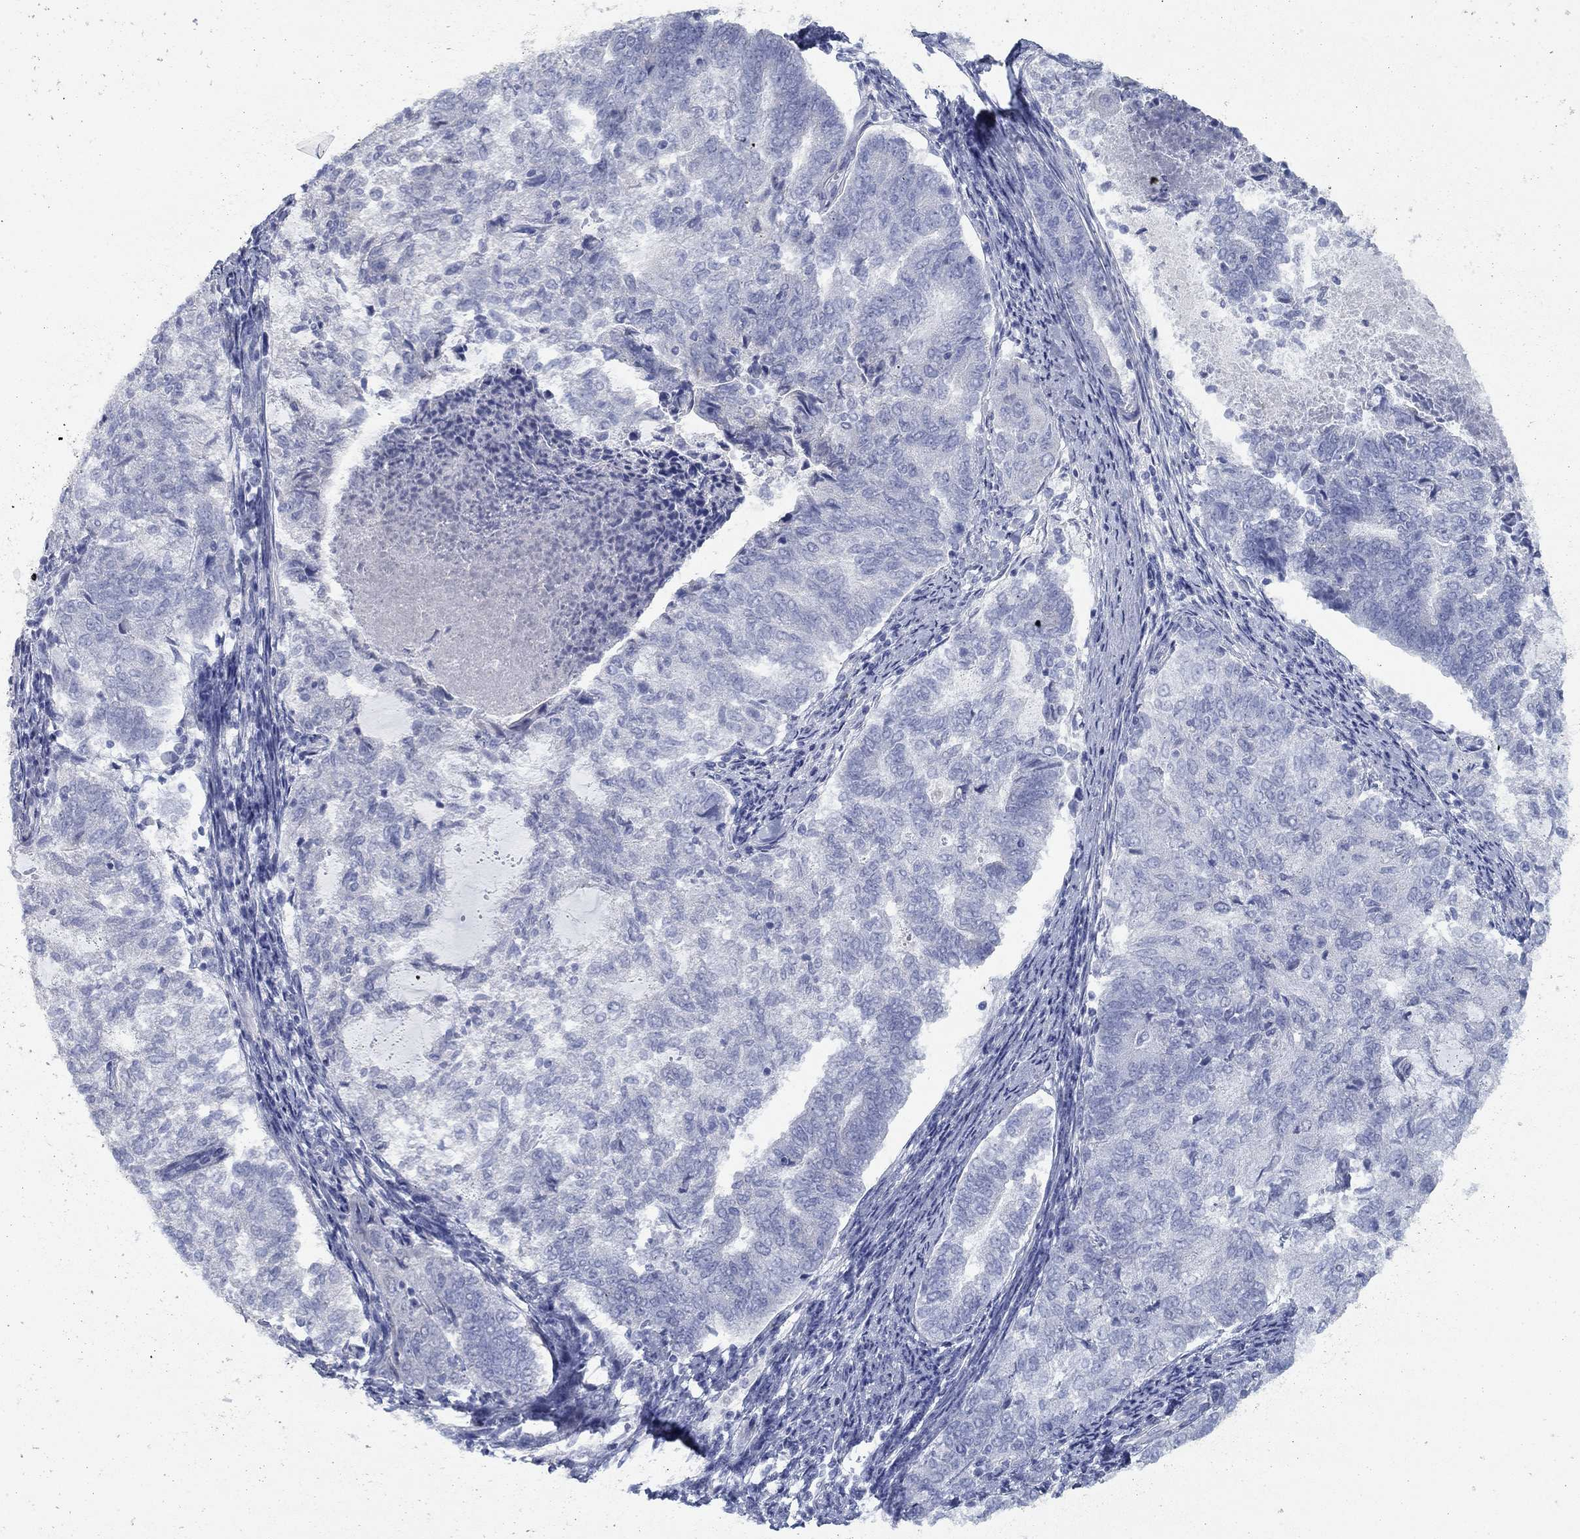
{"staining": {"intensity": "negative", "quantity": "none", "location": "none"}, "tissue": "endometrial cancer", "cell_type": "Tumor cells", "image_type": "cancer", "snomed": [{"axis": "morphology", "description": "Adenocarcinoma, NOS"}, {"axis": "topography", "description": "Endometrium"}], "caption": "Immunohistochemistry (IHC) photomicrograph of human endometrial cancer (adenocarcinoma) stained for a protein (brown), which exhibits no staining in tumor cells.", "gene": "APOC3", "patient": {"sex": "female", "age": 65}}